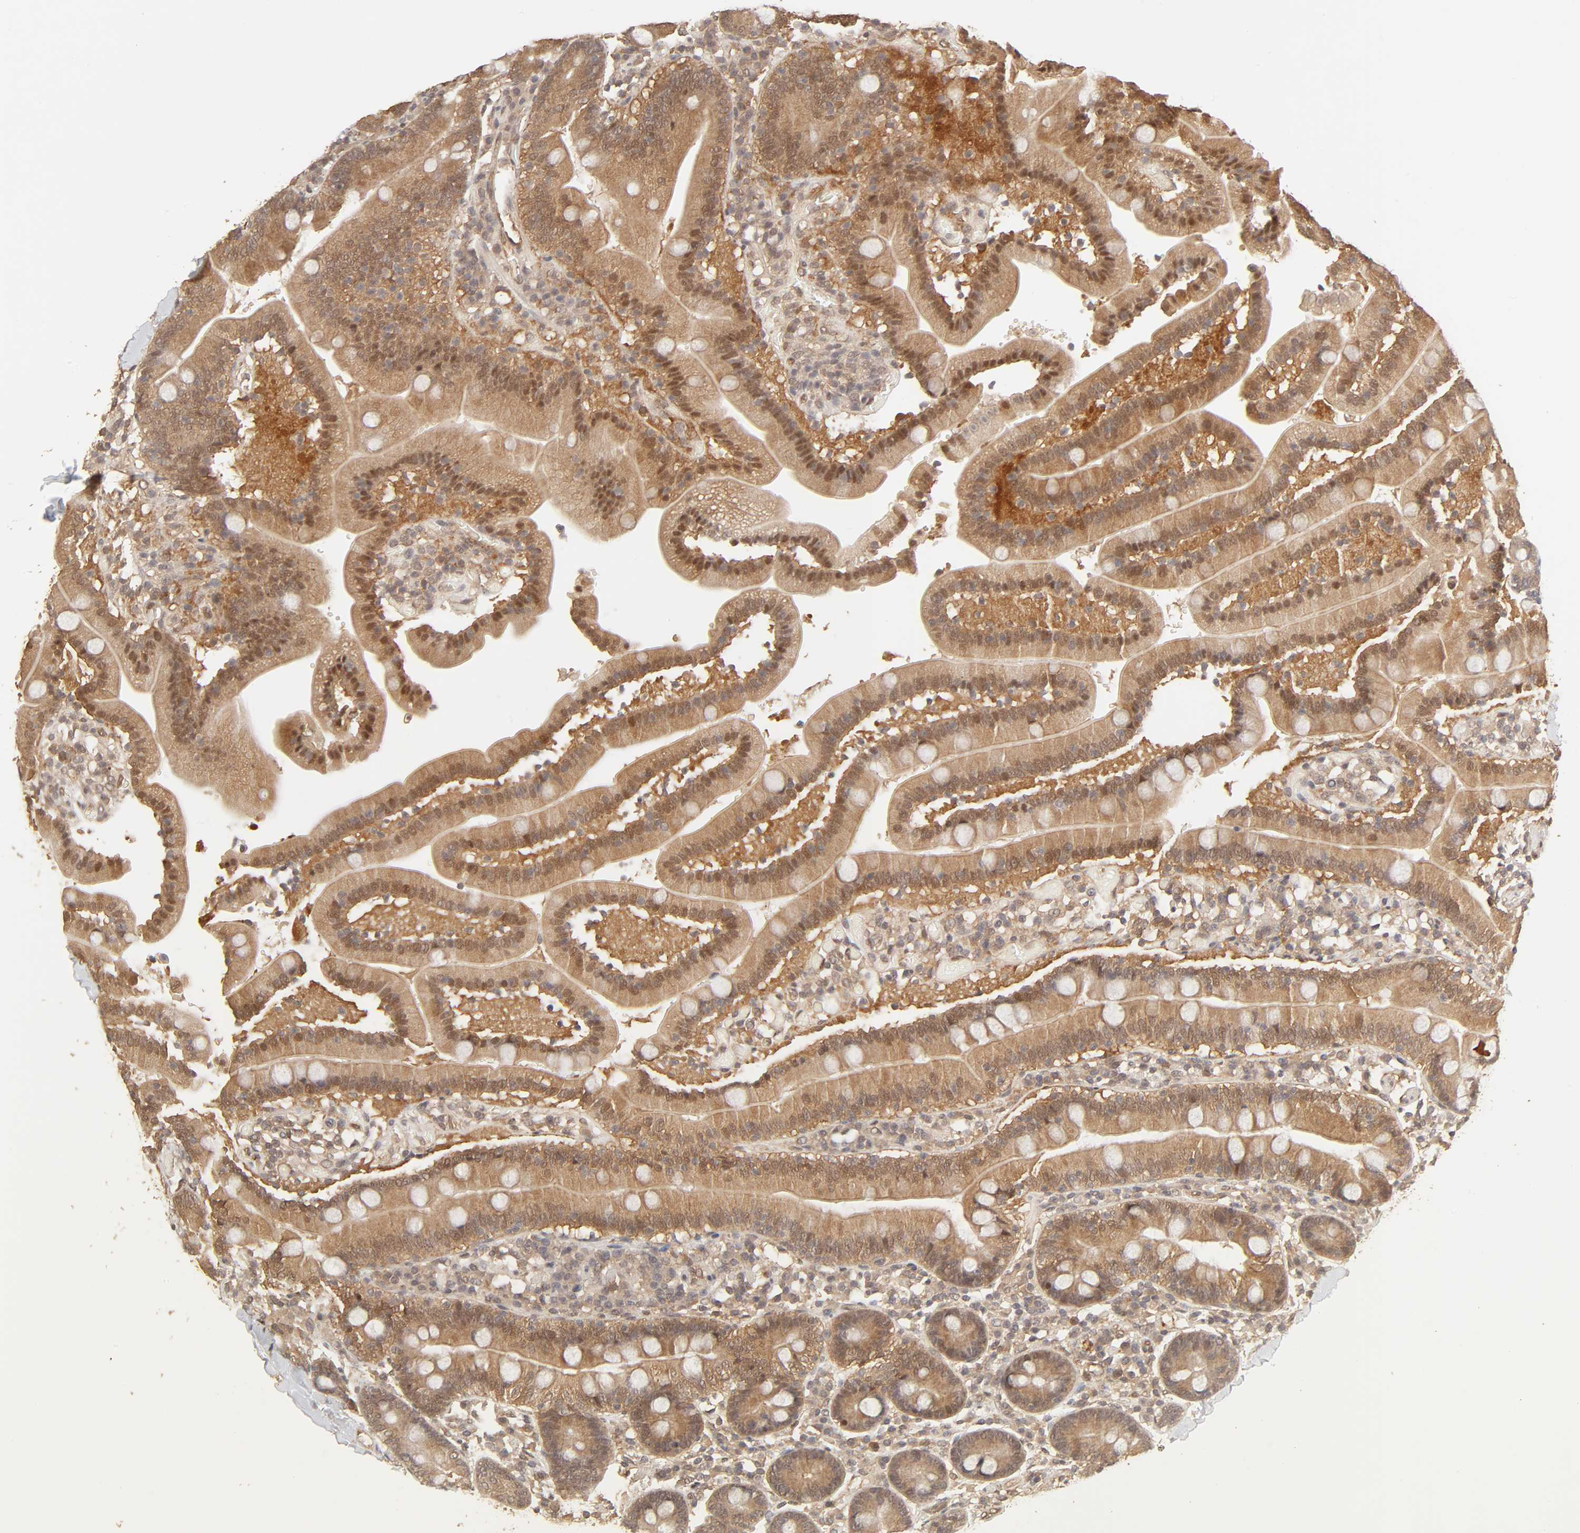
{"staining": {"intensity": "moderate", "quantity": ">75%", "location": "cytoplasmic/membranous"}, "tissue": "duodenum", "cell_type": "Glandular cells", "image_type": "normal", "snomed": [{"axis": "morphology", "description": "Normal tissue, NOS"}, {"axis": "topography", "description": "Duodenum"}], "caption": "Immunohistochemical staining of benign duodenum reveals >75% levels of moderate cytoplasmic/membranous protein expression in approximately >75% of glandular cells.", "gene": "MAPK1", "patient": {"sex": "male", "age": 66}}